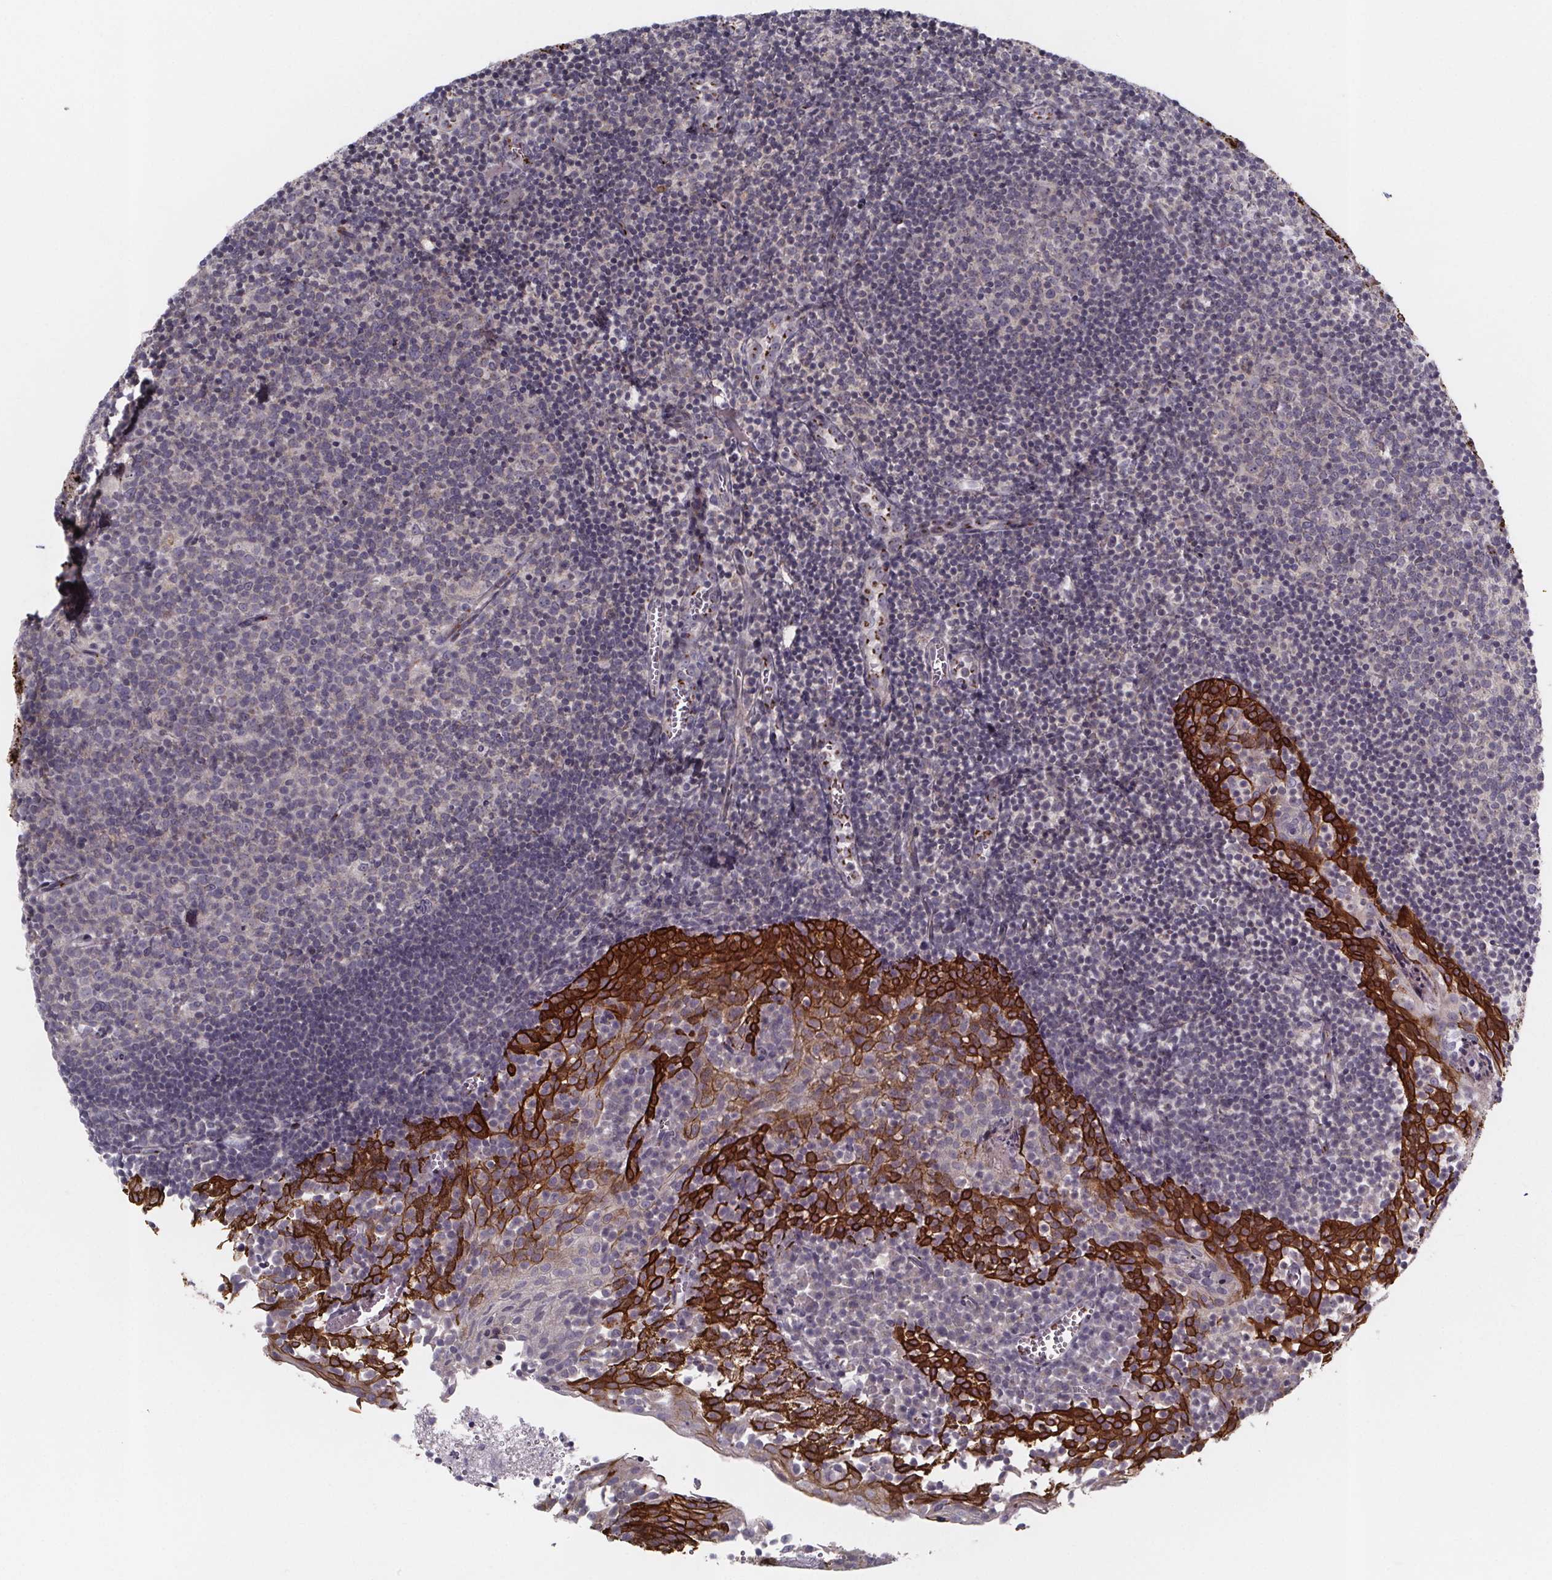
{"staining": {"intensity": "negative", "quantity": "none", "location": "none"}, "tissue": "lymph node", "cell_type": "Germinal center cells", "image_type": "normal", "snomed": [{"axis": "morphology", "description": "Normal tissue, NOS"}, {"axis": "topography", "description": "Lymph node"}], "caption": "IHC photomicrograph of normal human lymph node stained for a protein (brown), which displays no positivity in germinal center cells.", "gene": "NDST1", "patient": {"sex": "female", "age": 21}}